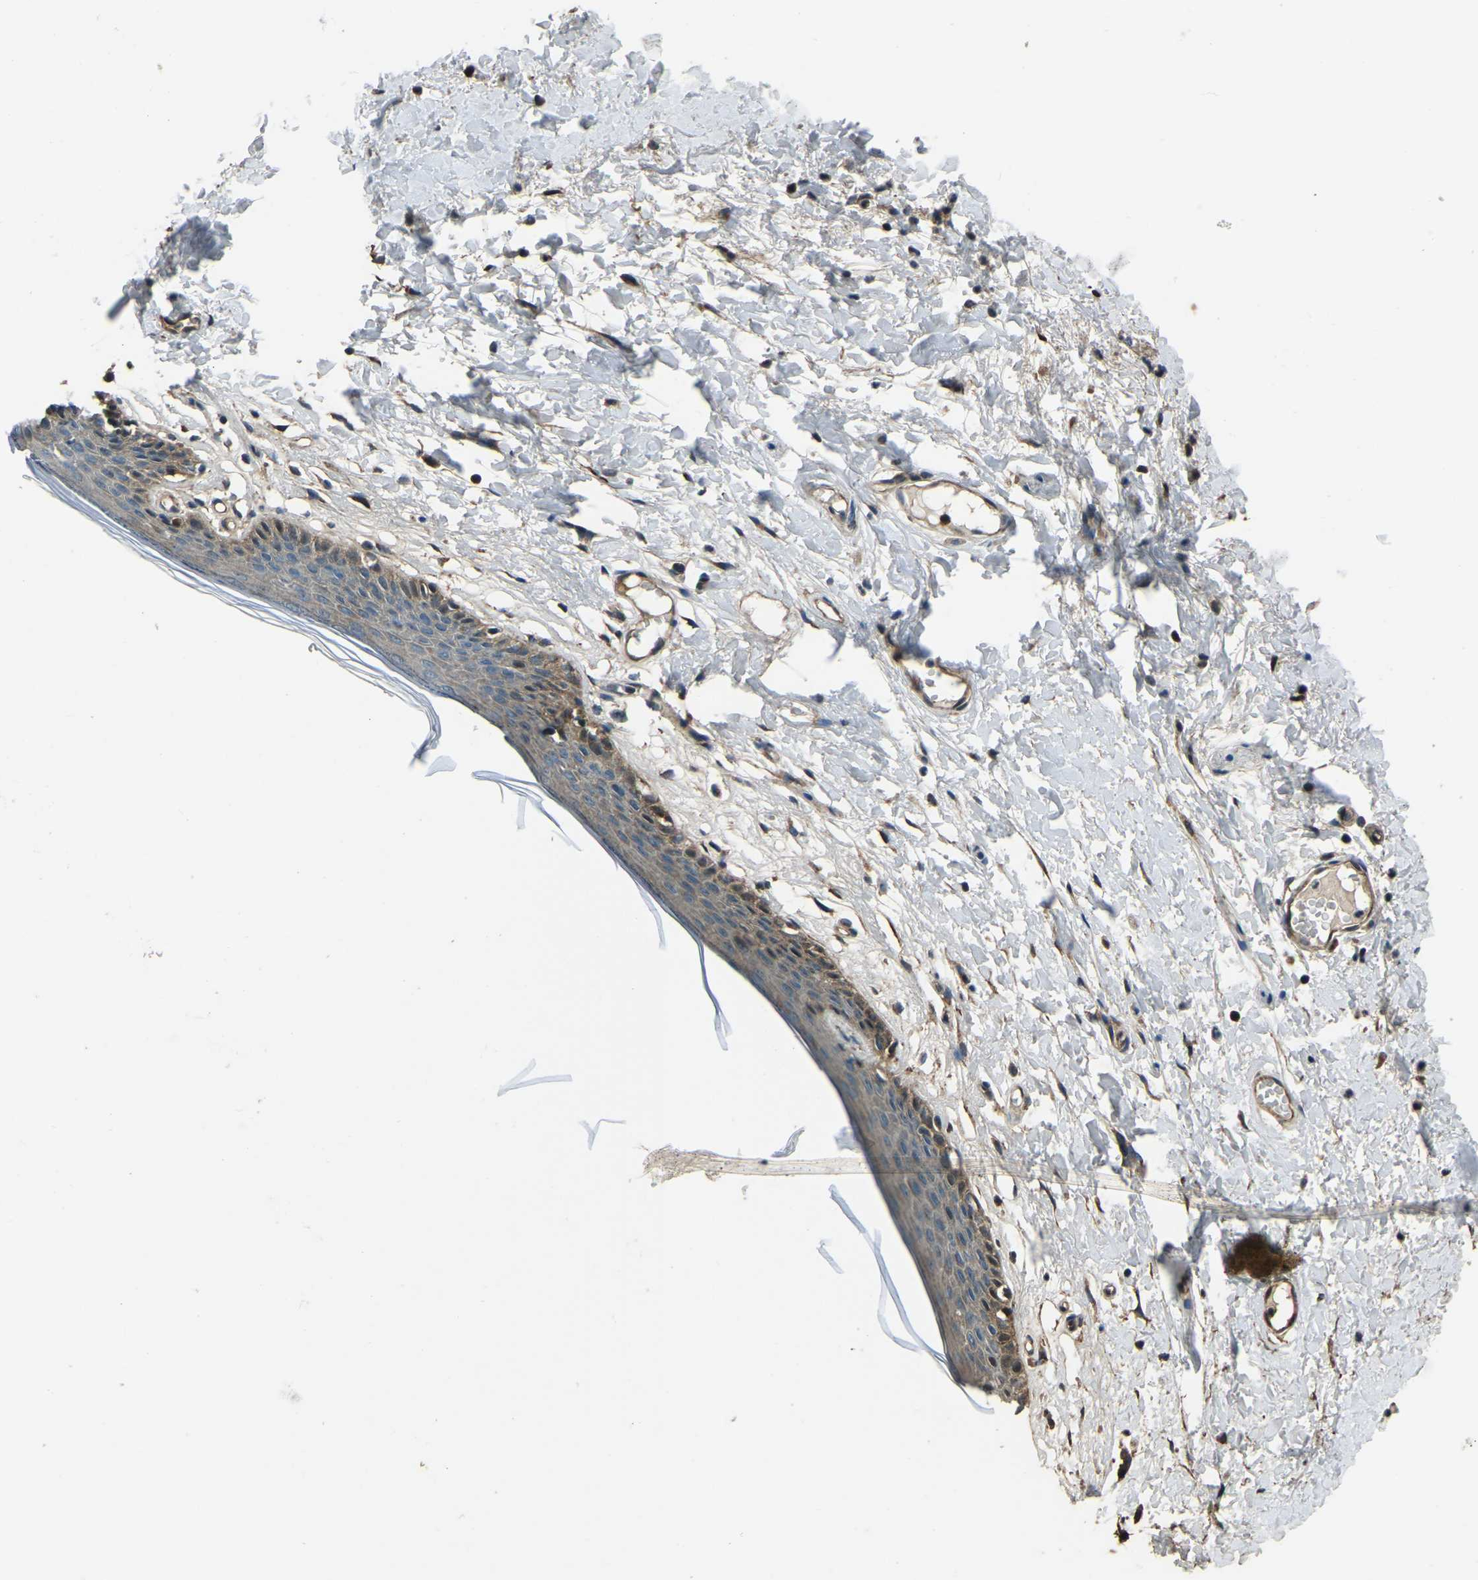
{"staining": {"intensity": "moderate", "quantity": "<25%", "location": "cytoplasmic/membranous"}, "tissue": "skin", "cell_type": "Epidermal cells", "image_type": "normal", "snomed": [{"axis": "morphology", "description": "Normal tissue, NOS"}, {"axis": "topography", "description": "Vulva"}], "caption": "Immunohistochemical staining of unremarkable human skin shows moderate cytoplasmic/membranous protein expression in about <25% of epidermal cells.", "gene": "COL3A1", "patient": {"sex": "female", "age": 54}}